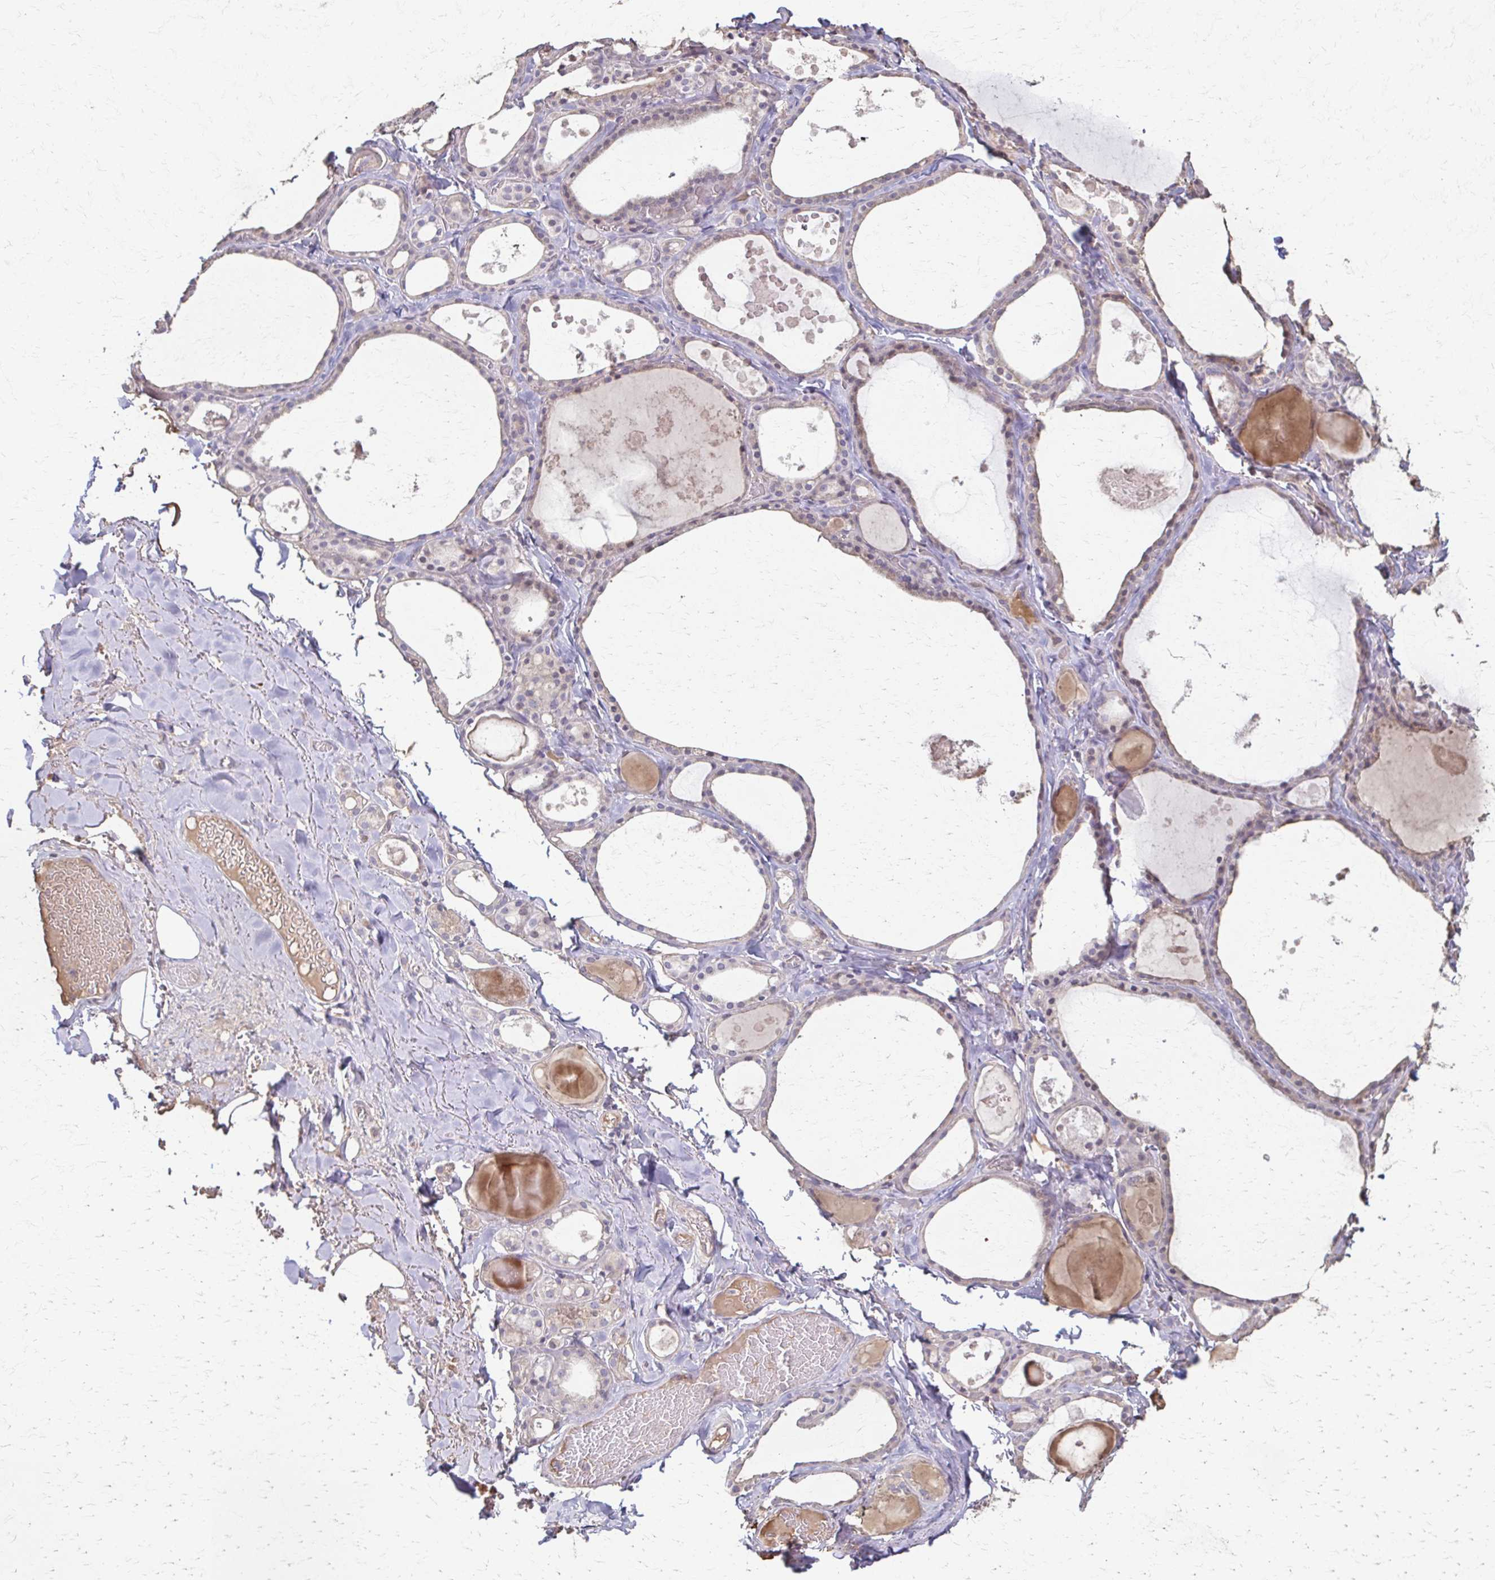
{"staining": {"intensity": "negative", "quantity": "none", "location": "none"}, "tissue": "thyroid gland", "cell_type": "Glandular cells", "image_type": "normal", "snomed": [{"axis": "morphology", "description": "Normal tissue, NOS"}, {"axis": "topography", "description": "Thyroid gland"}], "caption": "This is an immunohistochemistry (IHC) image of unremarkable human thyroid gland. There is no expression in glandular cells.", "gene": "IL18BP", "patient": {"sex": "male", "age": 56}}